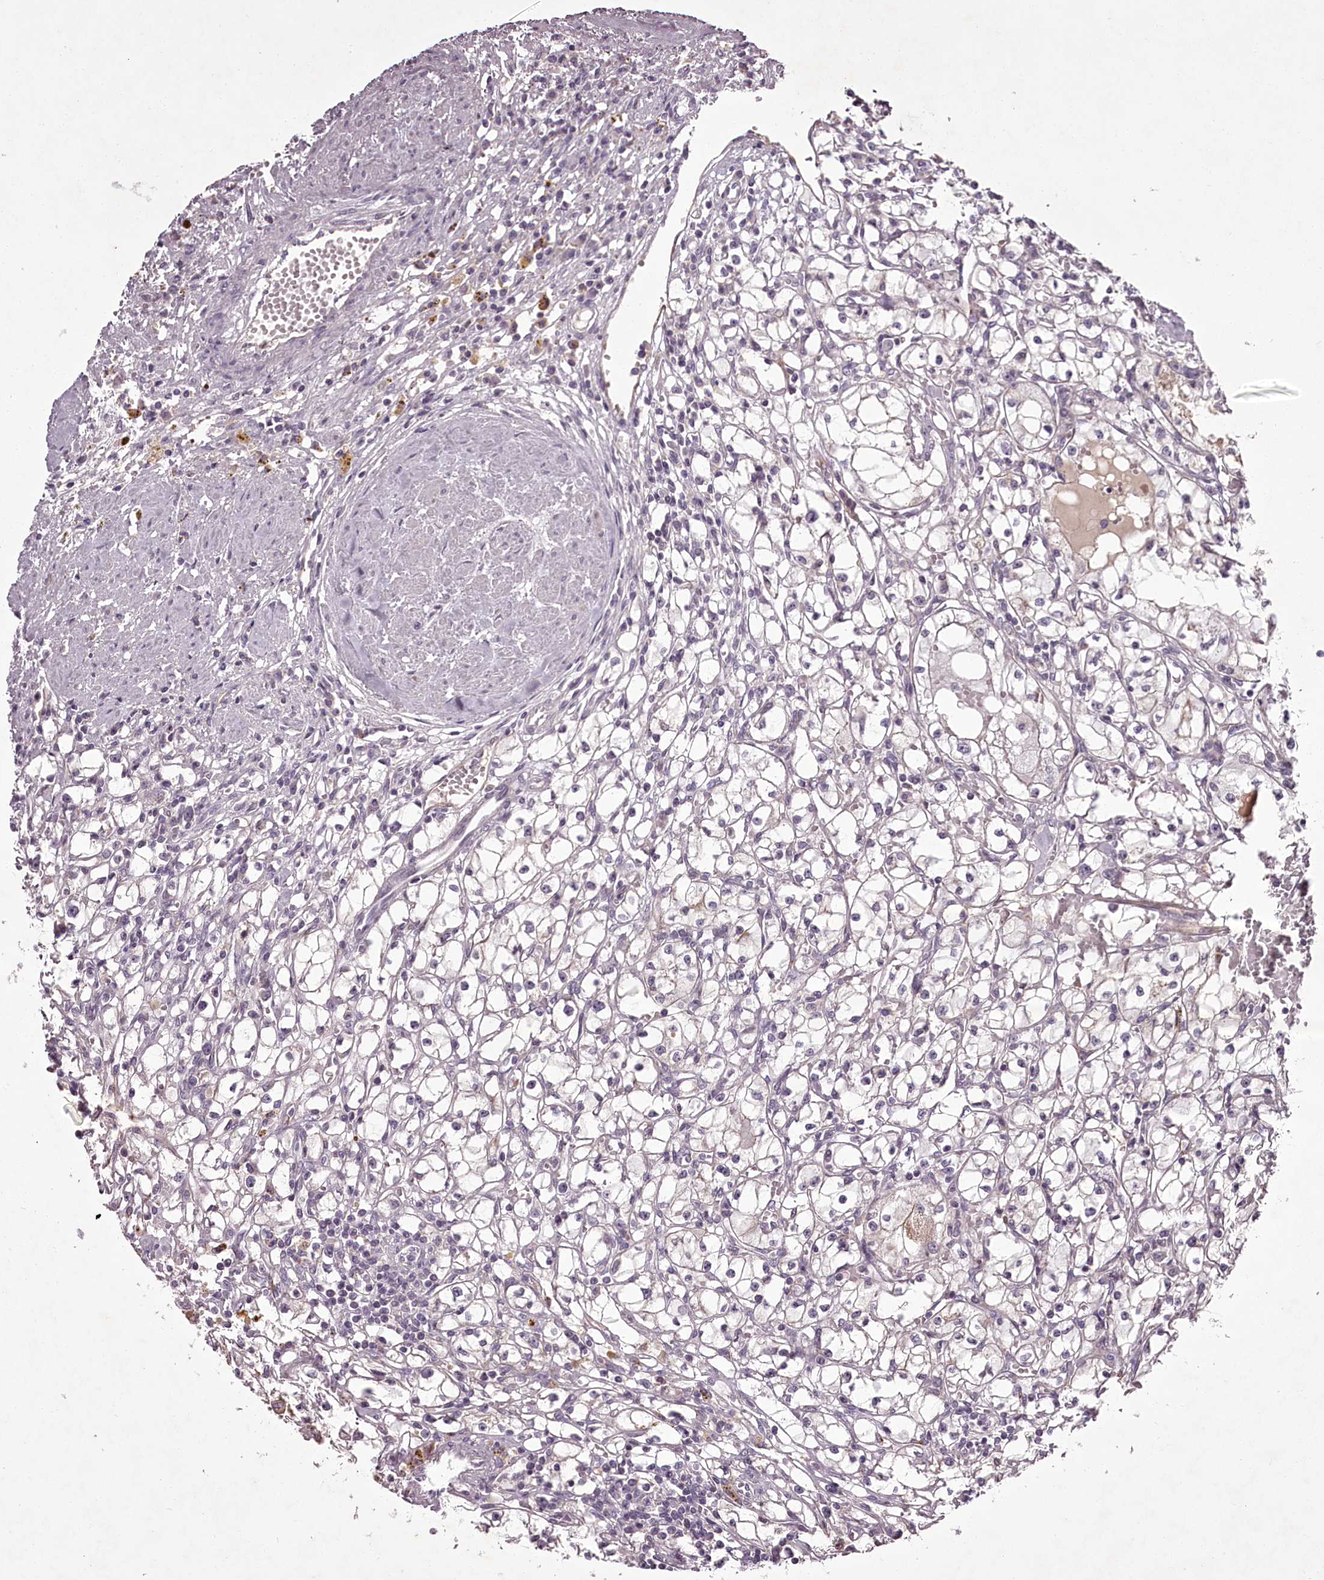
{"staining": {"intensity": "negative", "quantity": "none", "location": "none"}, "tissue": "renal cancer", "cell_type": "Tumor cells", "image_type": "cancer", "snomed": [{"axis": "morphology", "description": "Adenocarcinoma, NOS"}, {"axis": "topography", "description": "Kidney"}], "caption": "Tumor cells are negative for protein expression in human adenocarcinoma (renal). (DAB immunohistochemistry (IHC) with hematoxylin counter stain).", "gene": "RBMXL2", "patient": {"sex": "male", "age": 56}}